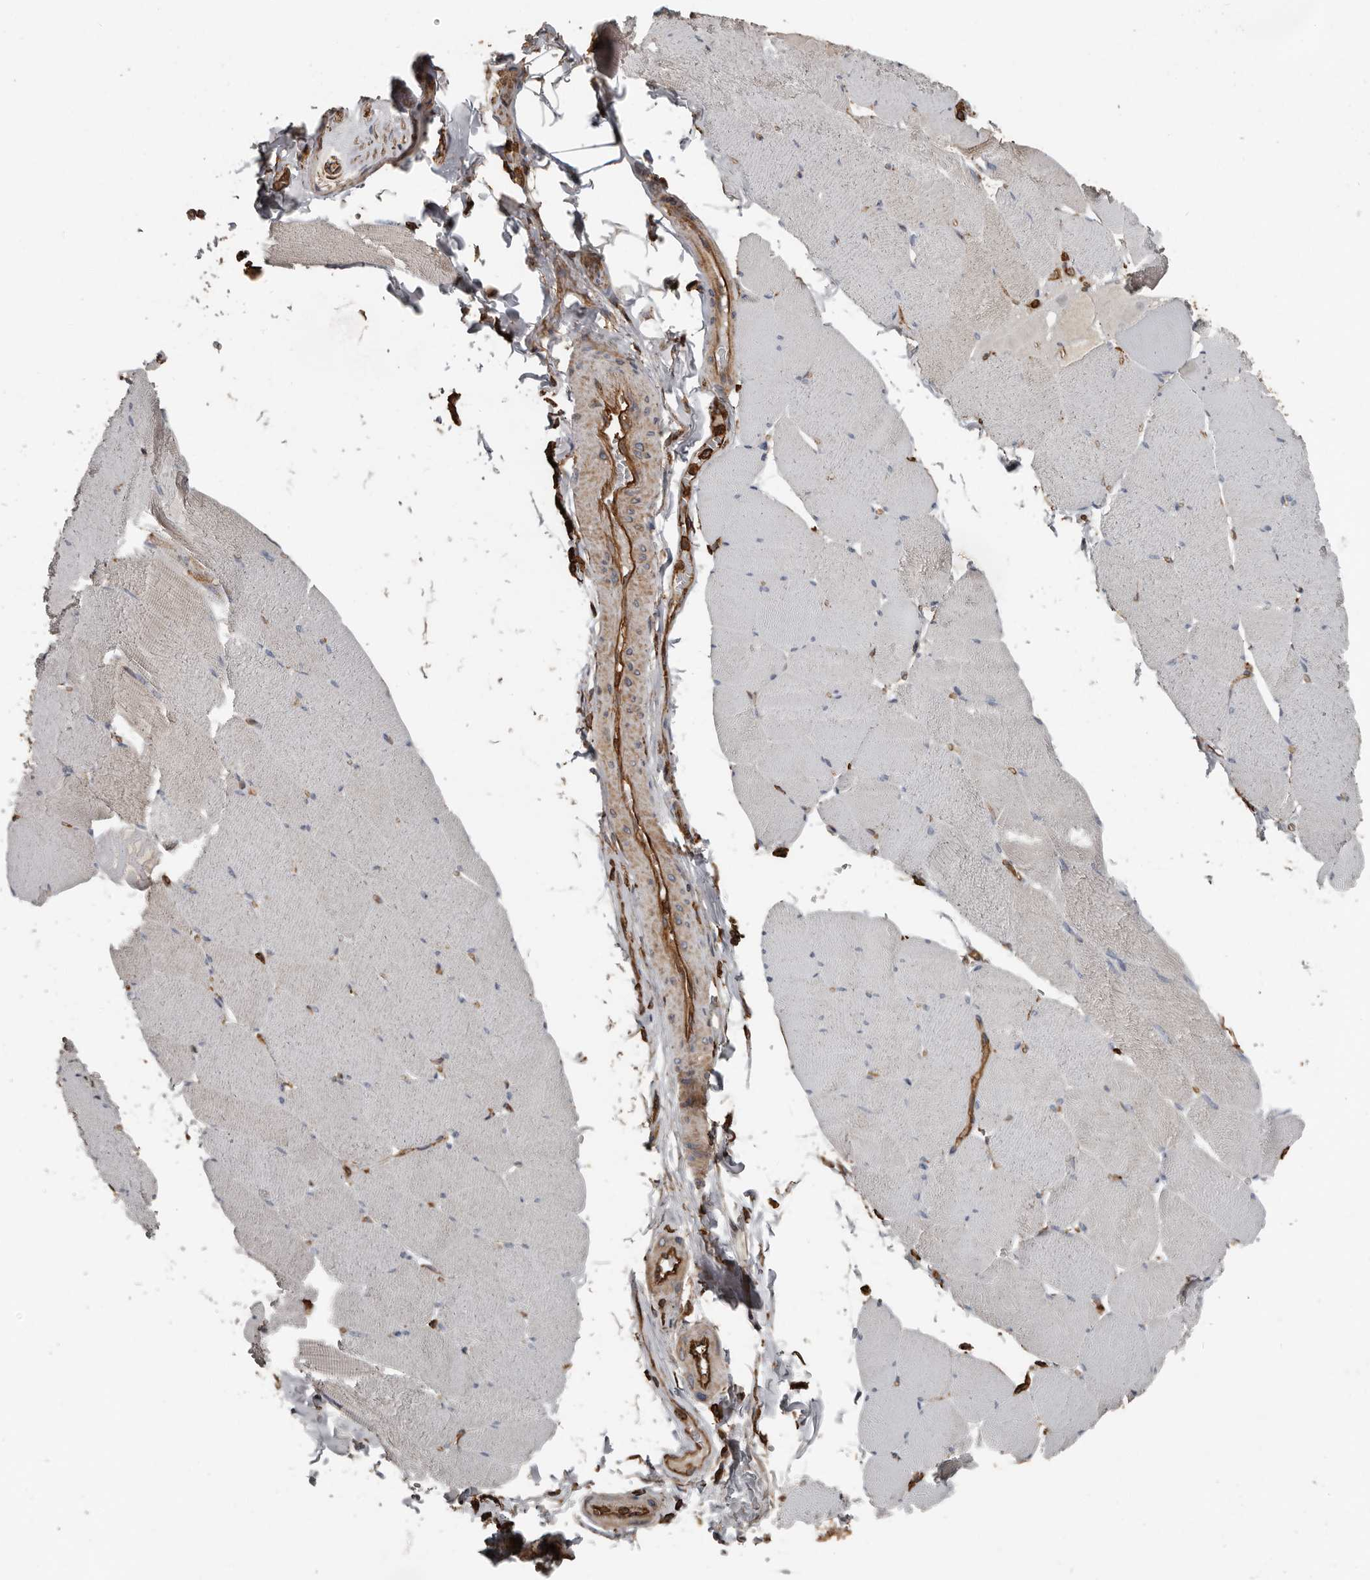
{"staining": {"intensity": "negative", "quantity": "none", "location": "none"}, "tissue": "skeletal muscle", "cell_type": "Myocytes", "image_type": "normal", "snomed": [{"axis": "morphology", "description": "Normal tissue, NOS"}, {"axis": "topography", "description": "Skeletal muscle"}], "caption": "The image displays no staining of myocytes in unremarkable skeletal muscle.", "gene": "DENND6B", "patient": {"sex": "male", "age": 62}}